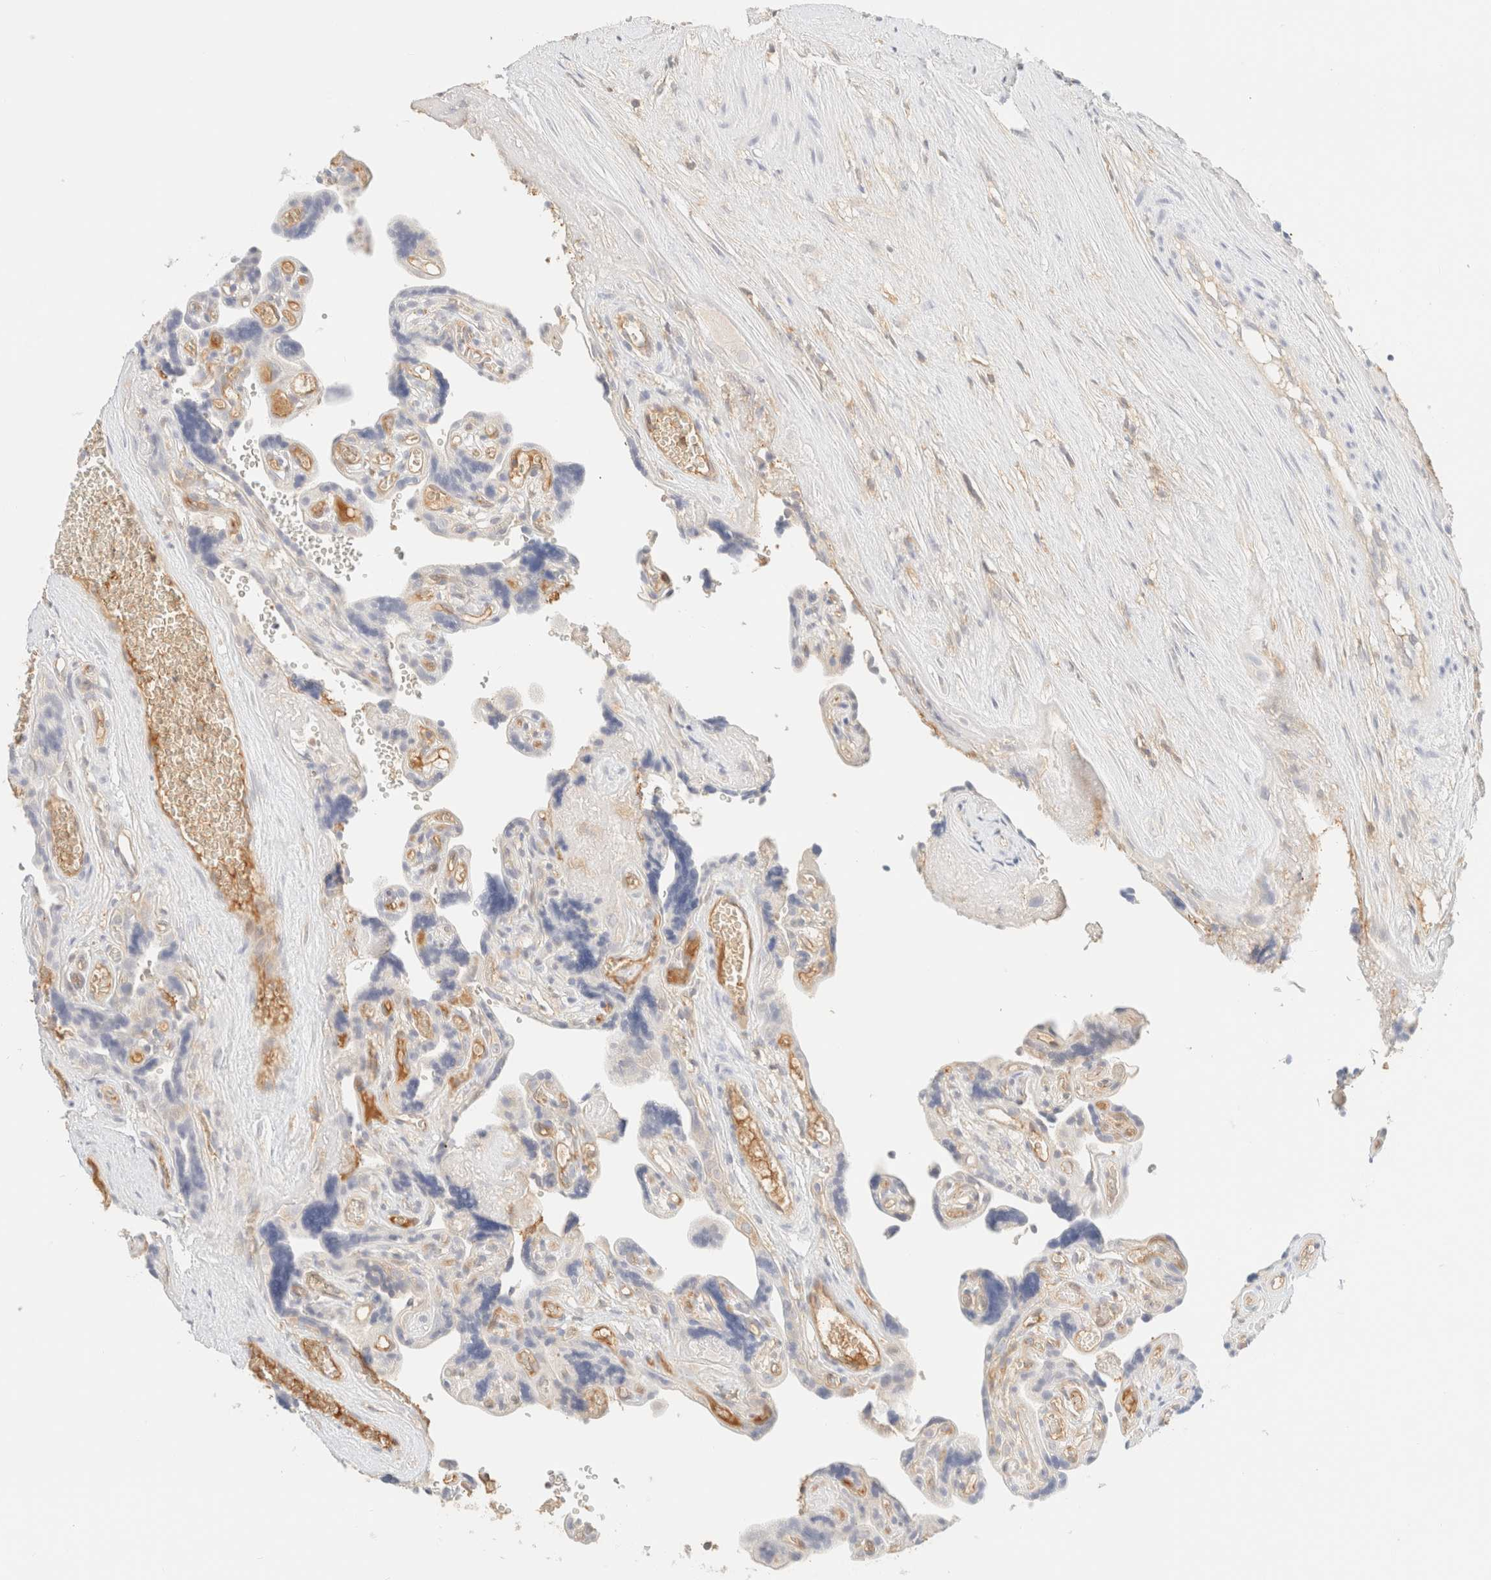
{"staining": {"intensity": "weak", "quantity": "<25%", "location": "cytoplasmic/membranous"}, "tissue": "placenta", "cell_type": "Trophoblastic cells", "image_type": "normal", "snomed": [{"axis": "morphology", "description": "Normal tissue, NOS"}, {"axis": "topography", "description": "Placenta"}], "caption": "IHC of normal human placenta demonstrates no expression in trophoblastic cells. (DAB (3,3'-diaminobenzidine) immunohistochemistry visualized using brightfield microscopy, high magnification).", "gene": "FHOD1", "patient": {"sex": "female", "age": 30}}